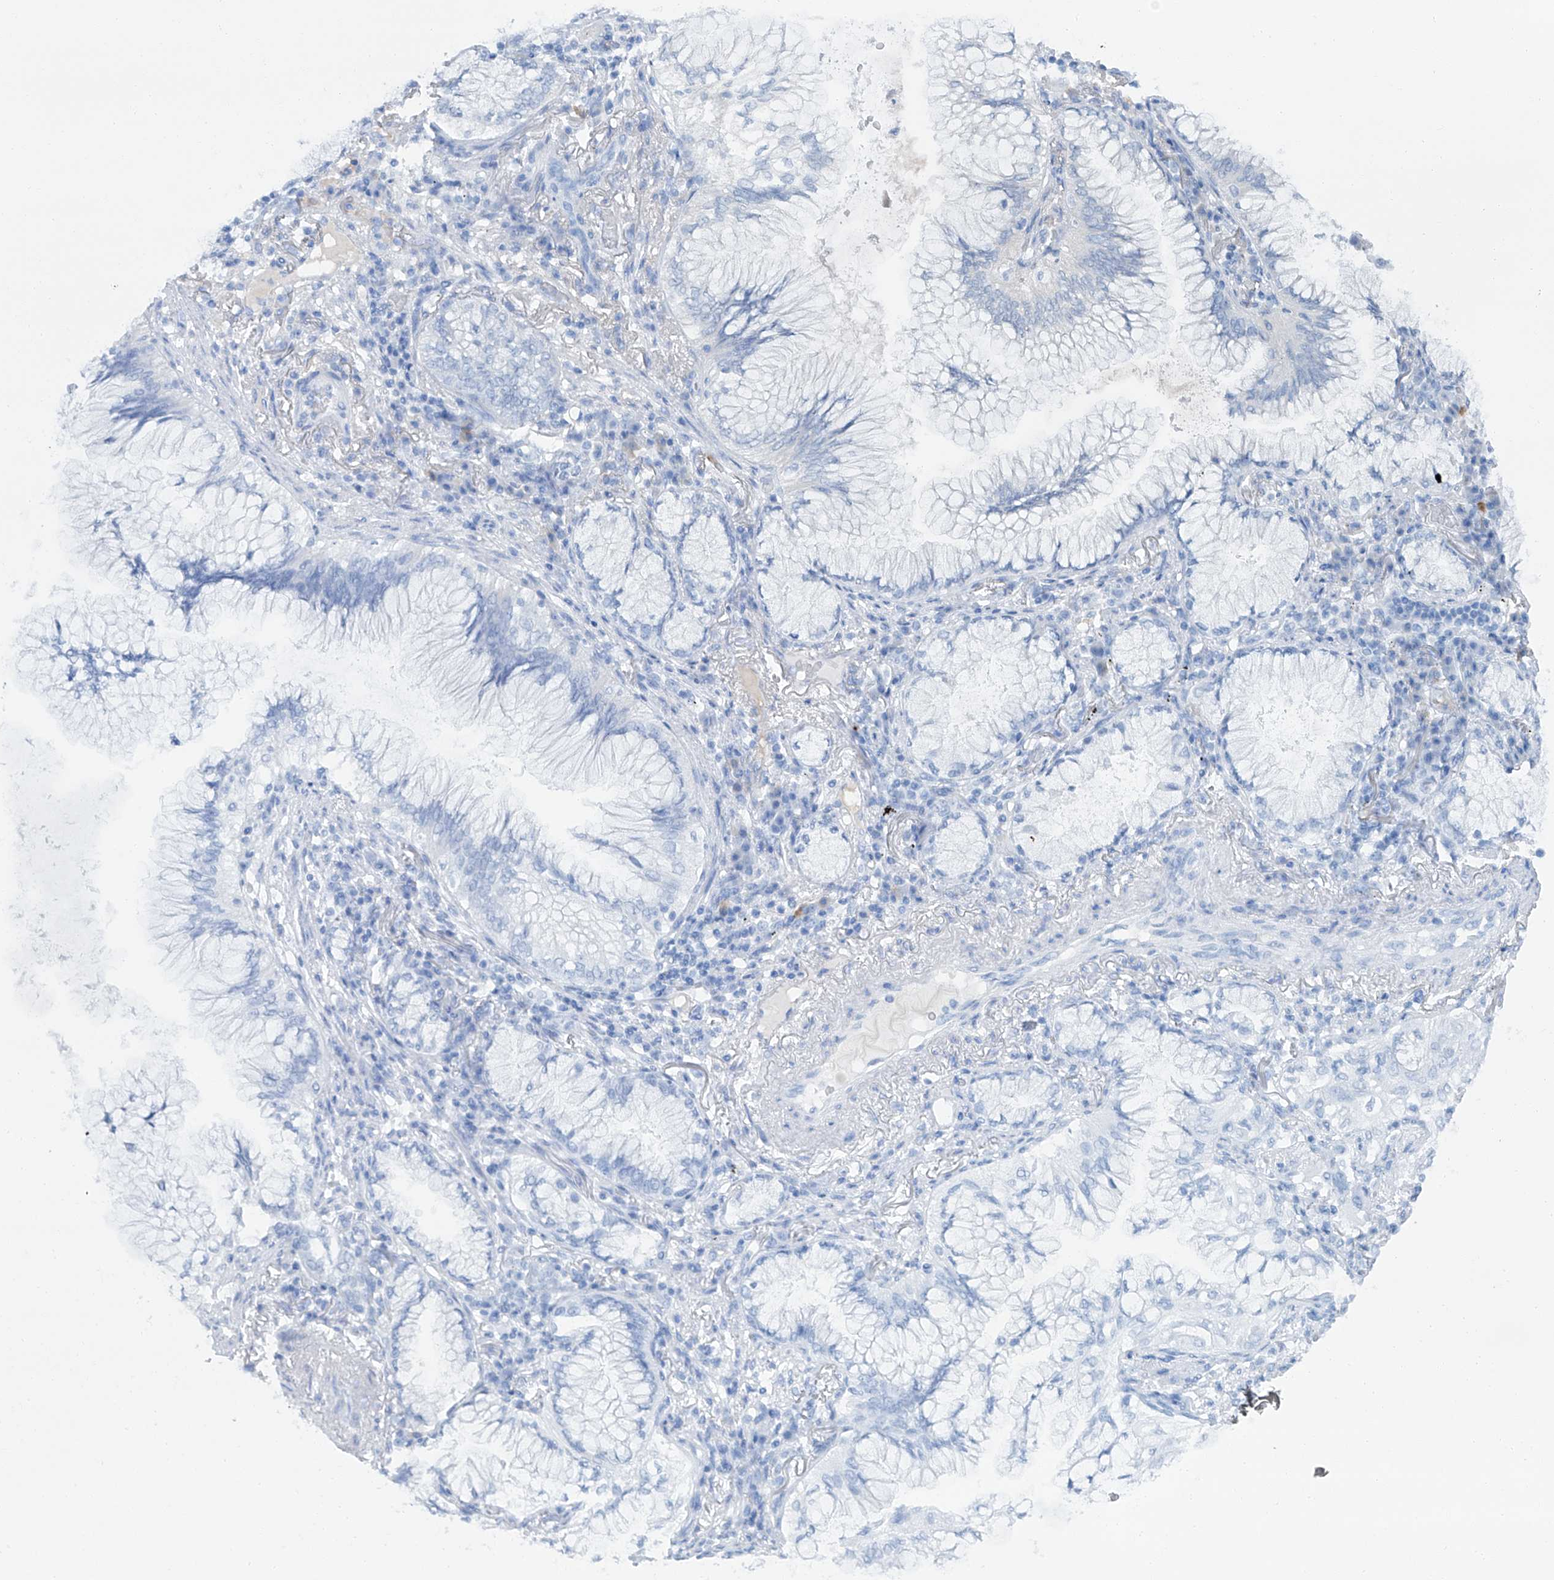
{"staining": {"intensity": "negative", "quantity": "none", "location": "none"}, "tissue": "lung cancer", "cell_type": "Tumor cells", "image_type": "cancer", "snomed": [{"axis": "morphology", "description": "Adenocarcinoma, NOS"}, {"axis": "topography", "description": "Lung"}], "caption": "This is an immunohistochemistry micrograph of human lung cancer. There is no positivity in tumor cells.", "gene": "SIX4", "patient": {"sex": "female", "age": 70}}